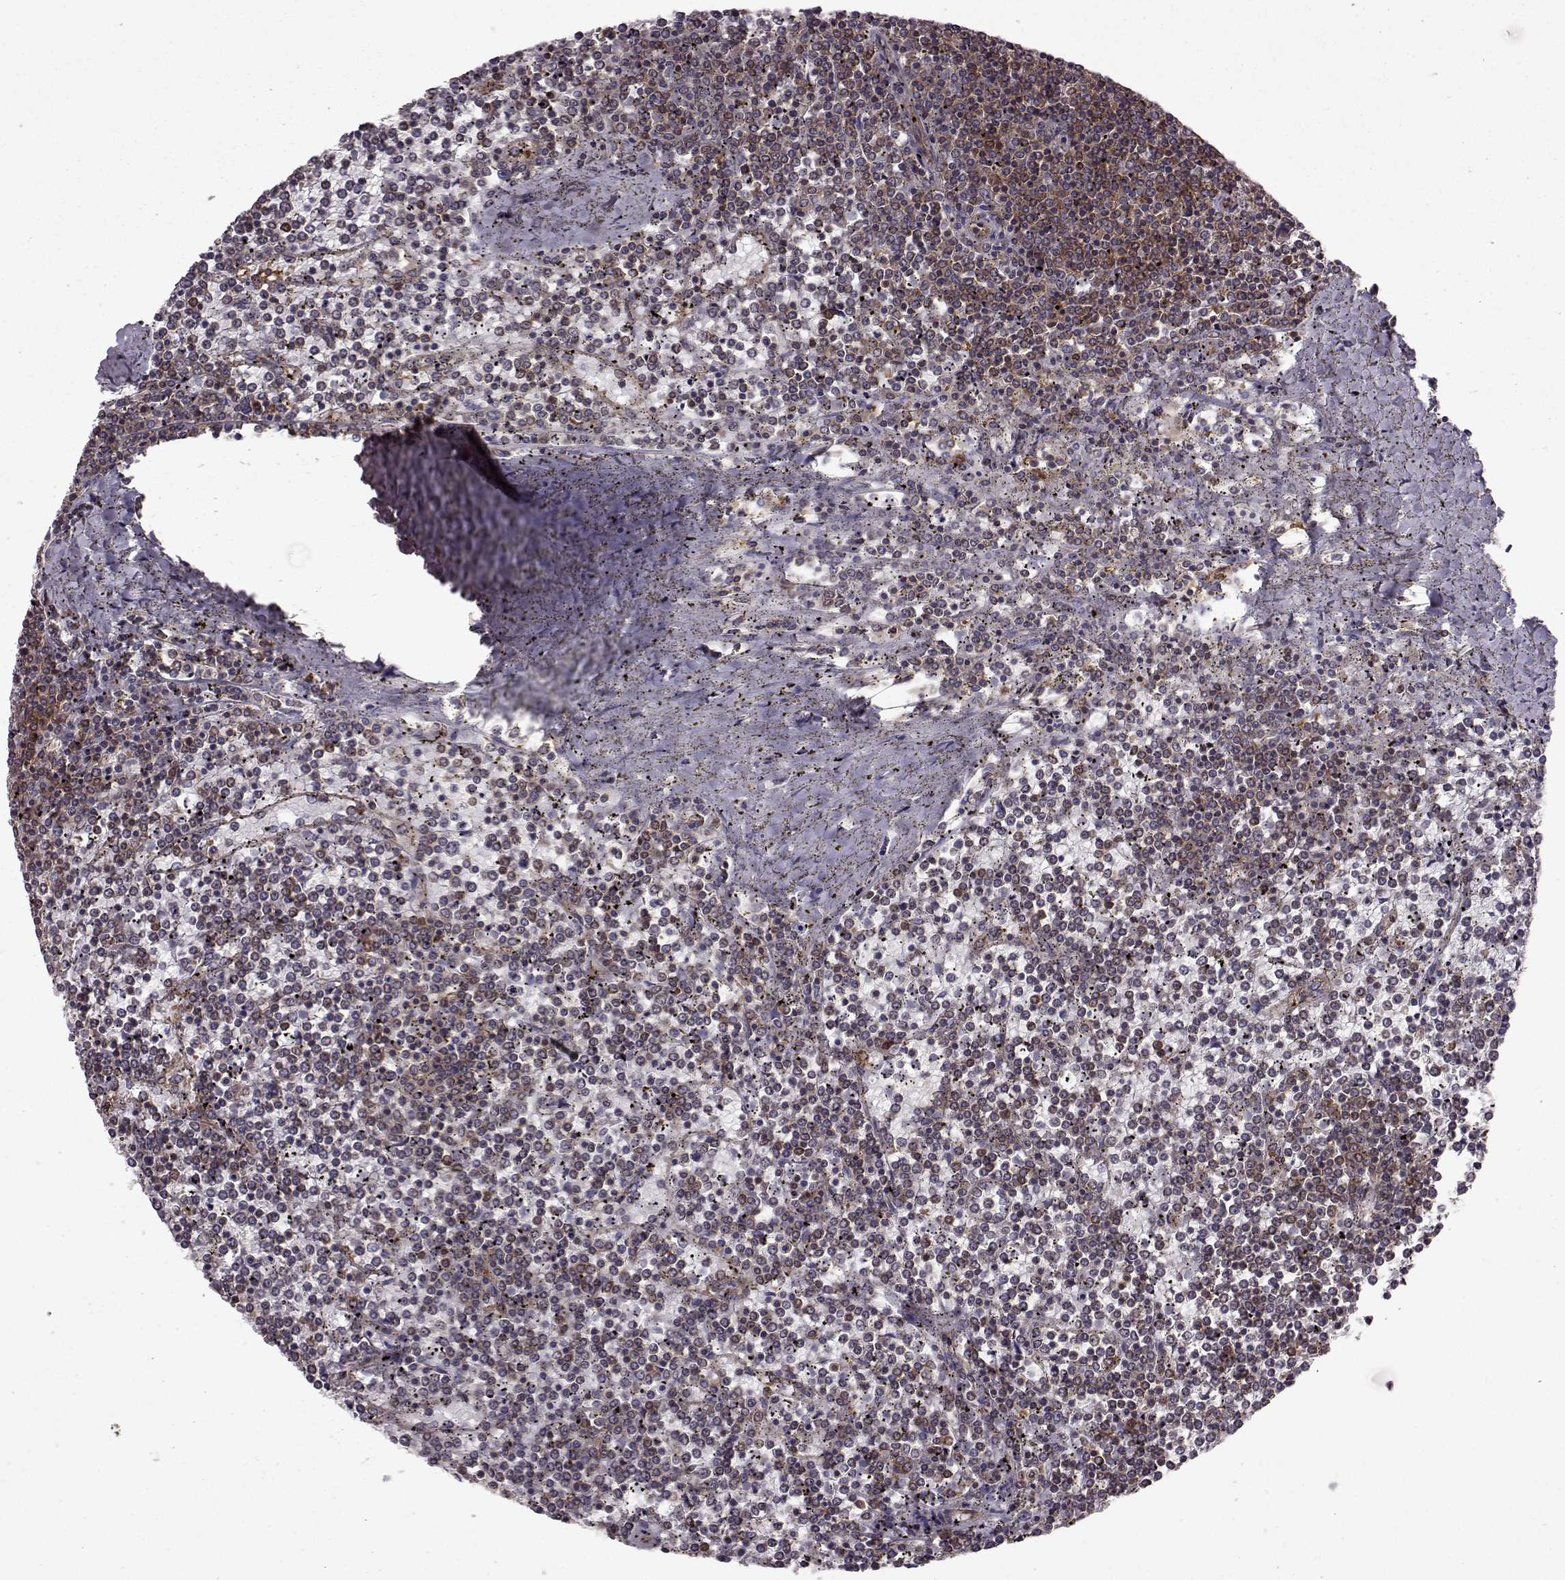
{"staining": {"intensity": "moderate", "quantity": "25%-75%", "location": "cytoplasmic/membranous"}, "tissue": "lymphoma", "cell_type": "Tumor cells", "image_type": "cancer", "snomed": [{"axis": "morphology", "description": "Malignant lymphoma, non-Hodgkin's type, Low grade"}, {"axis": "topography", "description": "Spleen"}], "caption": "Approximately 25%-75% of tumor cells in lymphoma demonstrate moderate cytoplasmic/membranous protein staining as visualized by brown immunohistochemical staining.", "gene": "RABGAP1", "patient": {"sex": "female", "age": 19}}